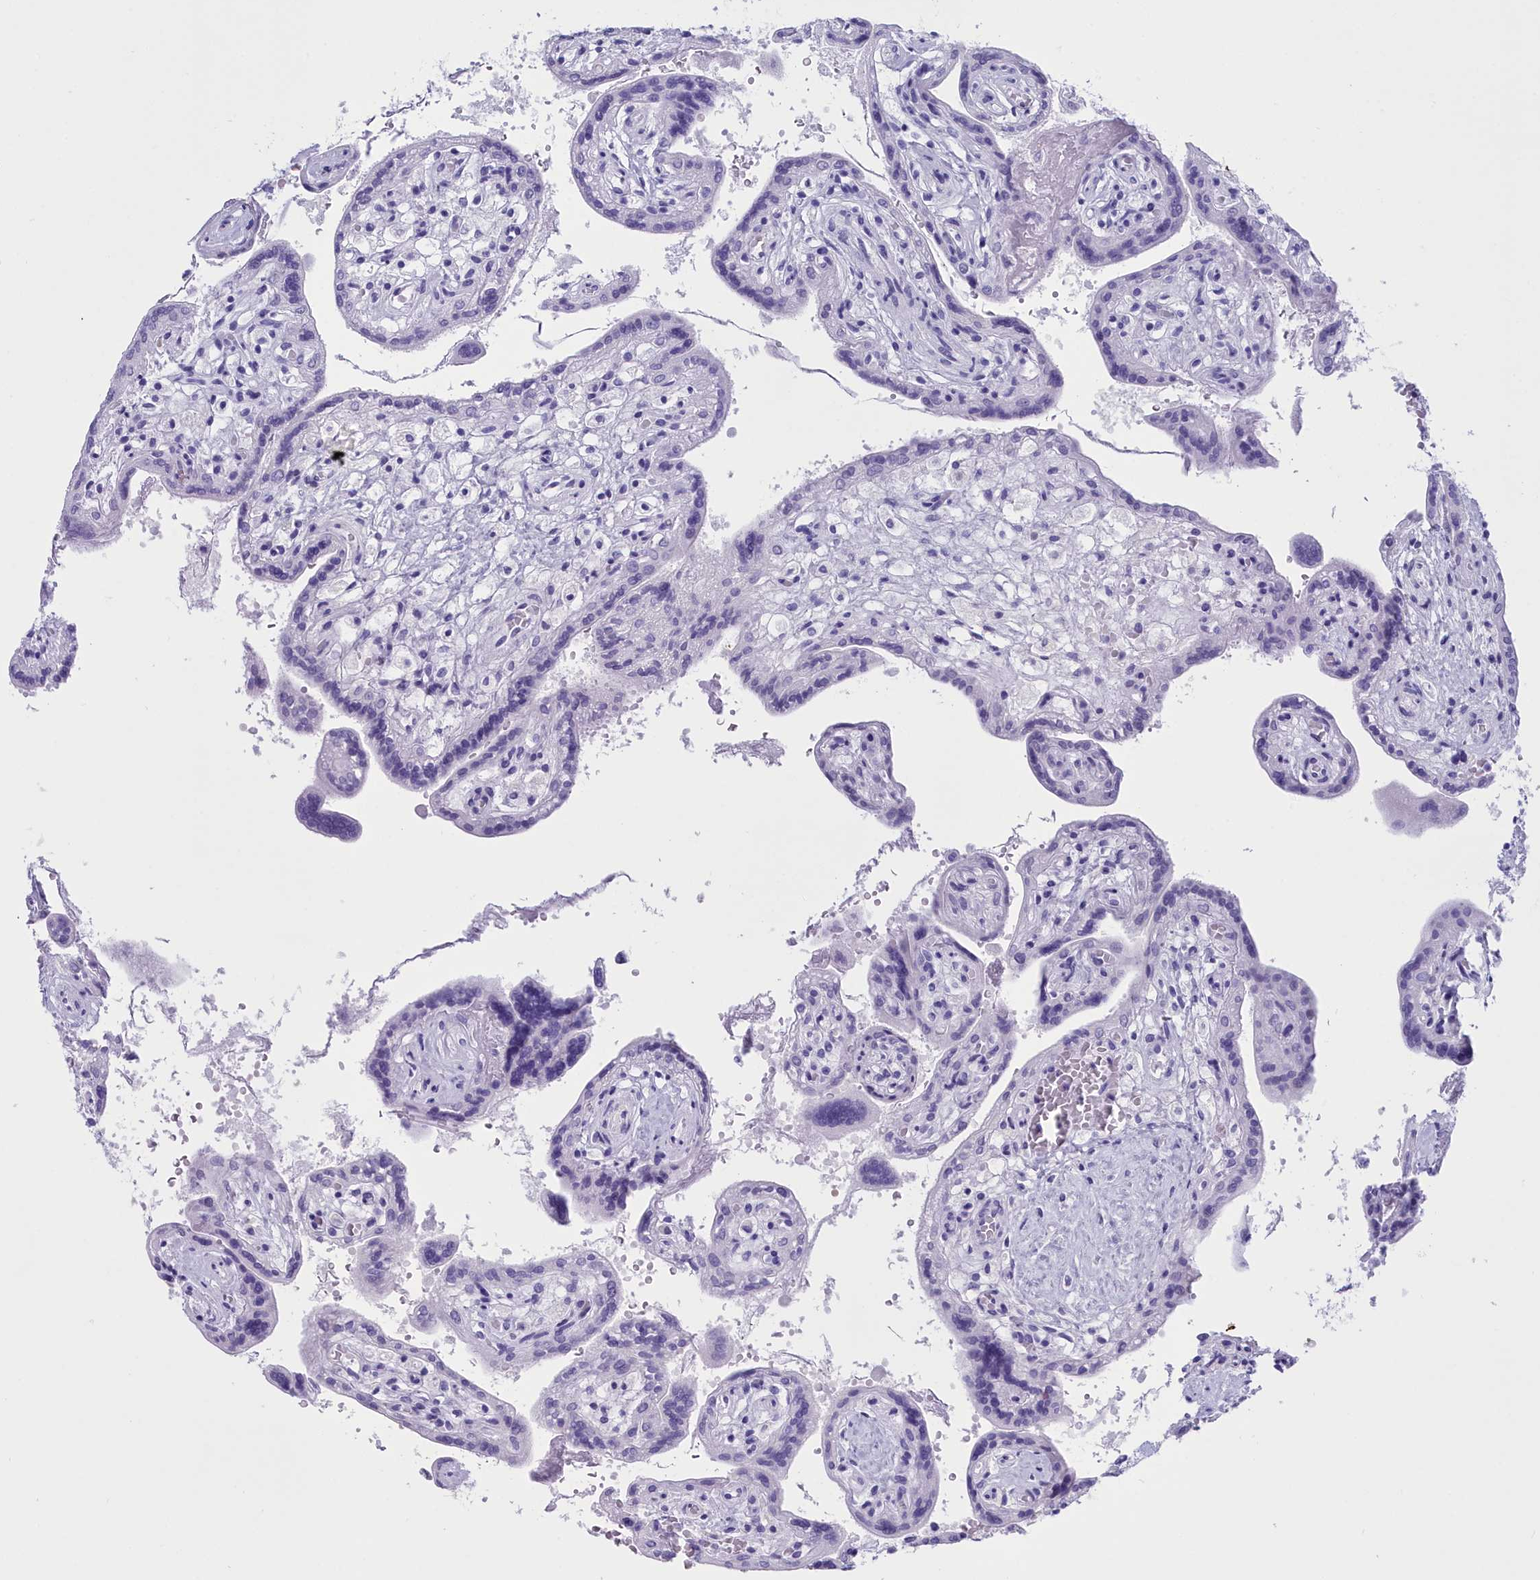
{"staining": {"intensity": "negative", "quantity": "none", "location": "none"}, "tissue": "placenta", "cell_type": "Trophoblastic cells", "image_type": "normal", "snomed": [{"axis": "morphology", "description": "Normal tissue, NOS"}, {"axis": "topography", "description": "Placenta"}], "caption": "The image reveals no significant expression in trophoblastic cells of placenta. Nuclei are stained in blue.", "gene": "MAP6", "patient": {"sex": "female", "age": 37}}